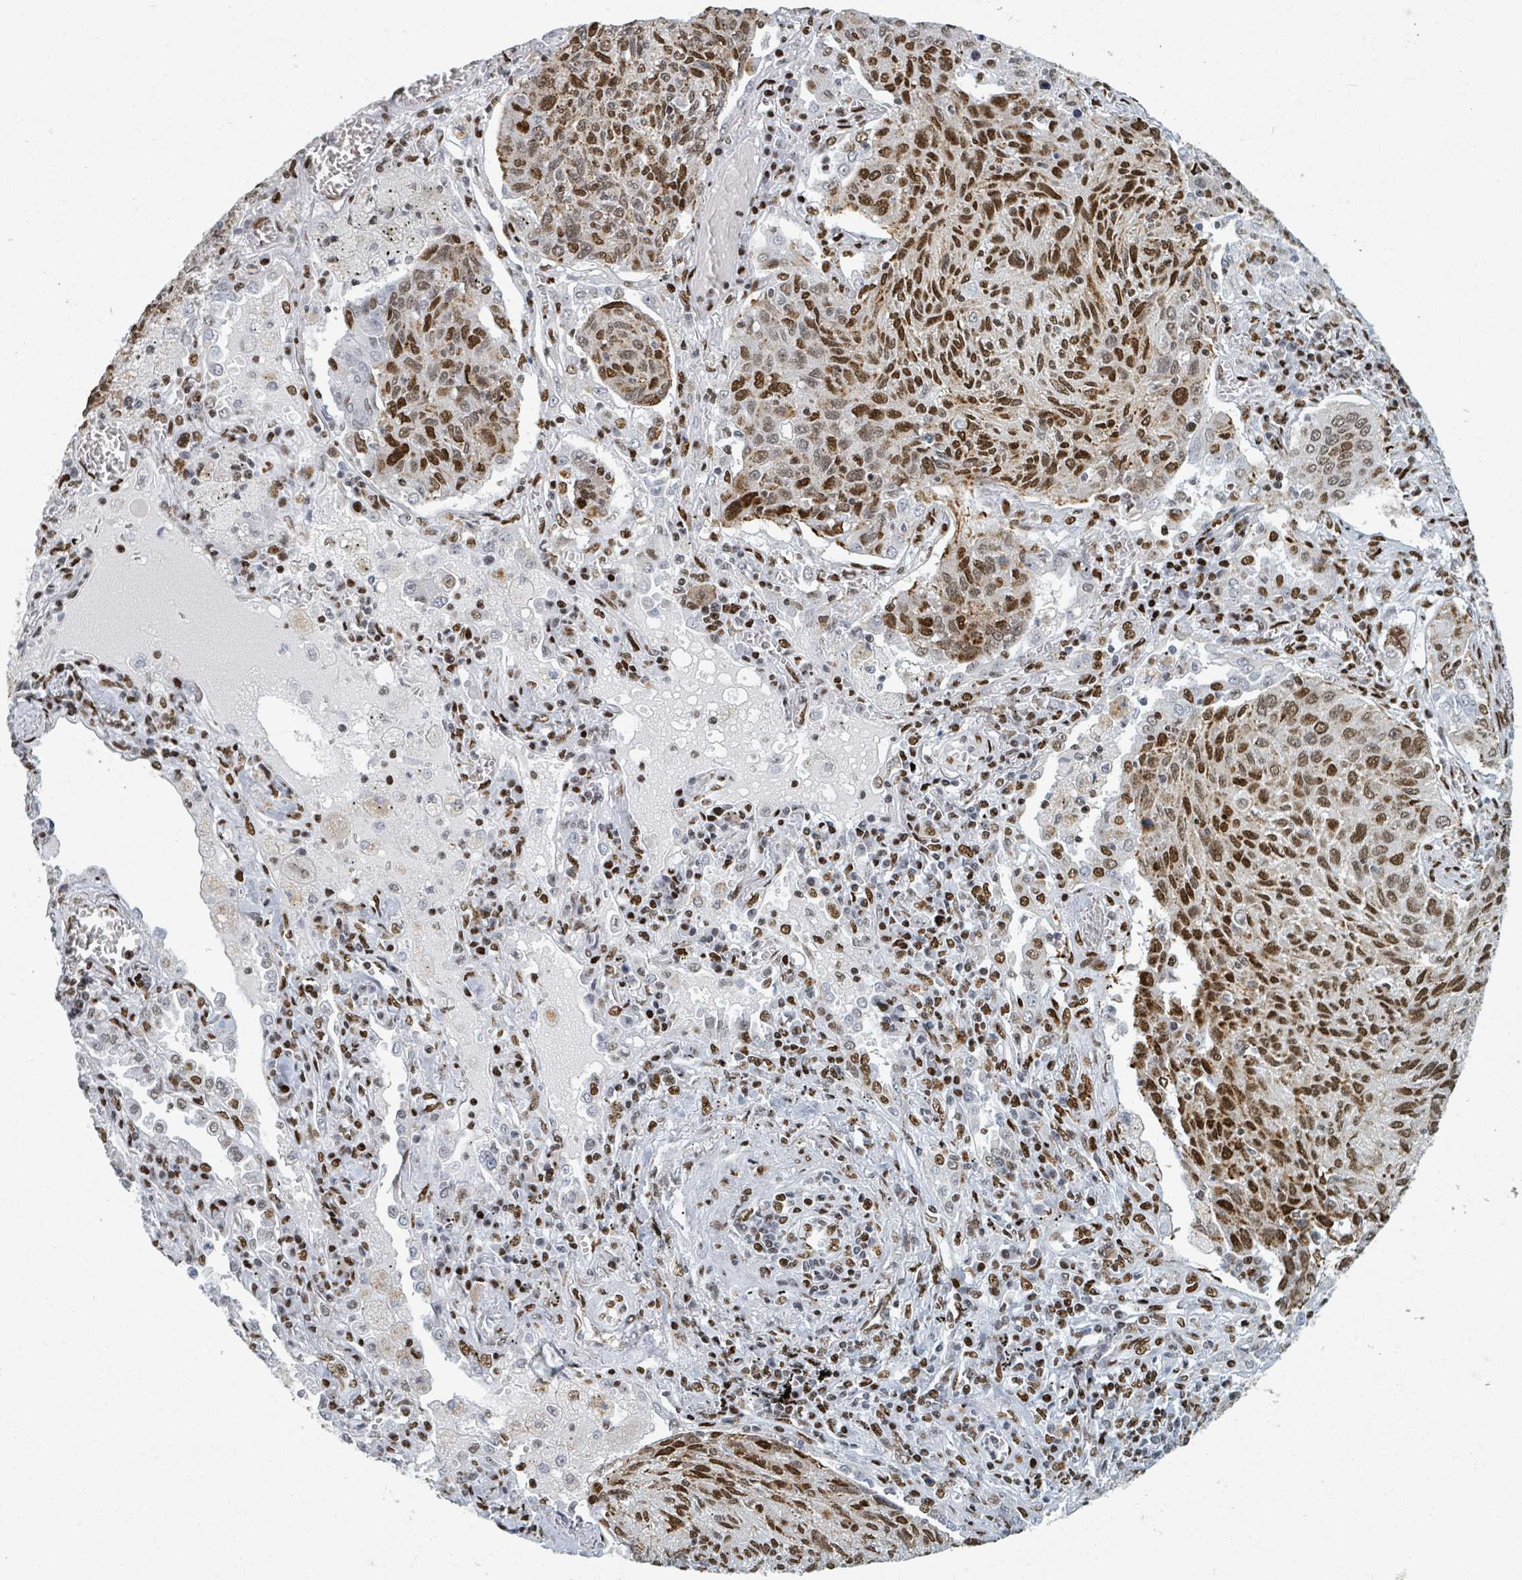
{"staining": {"intensity": "strong", "quantity": ">75%", "location": "nuclear"}, "tissue": "lung cancer", "cell_type": "Tumor cells", "image_type": "cancer", "snomed": [{"axis": "morphology", "description": "Squamous cell carcinoma, NOS"}, {"axis": "topography", "description": "Lung"}], "caption": "Tumor cells display high levels of strong nuclear staining in approximately >75% of cells in lung cancer (squamous cell carcinoma).", "gene": "DHX16", "patient": {"sex": "female", "age": 66}}